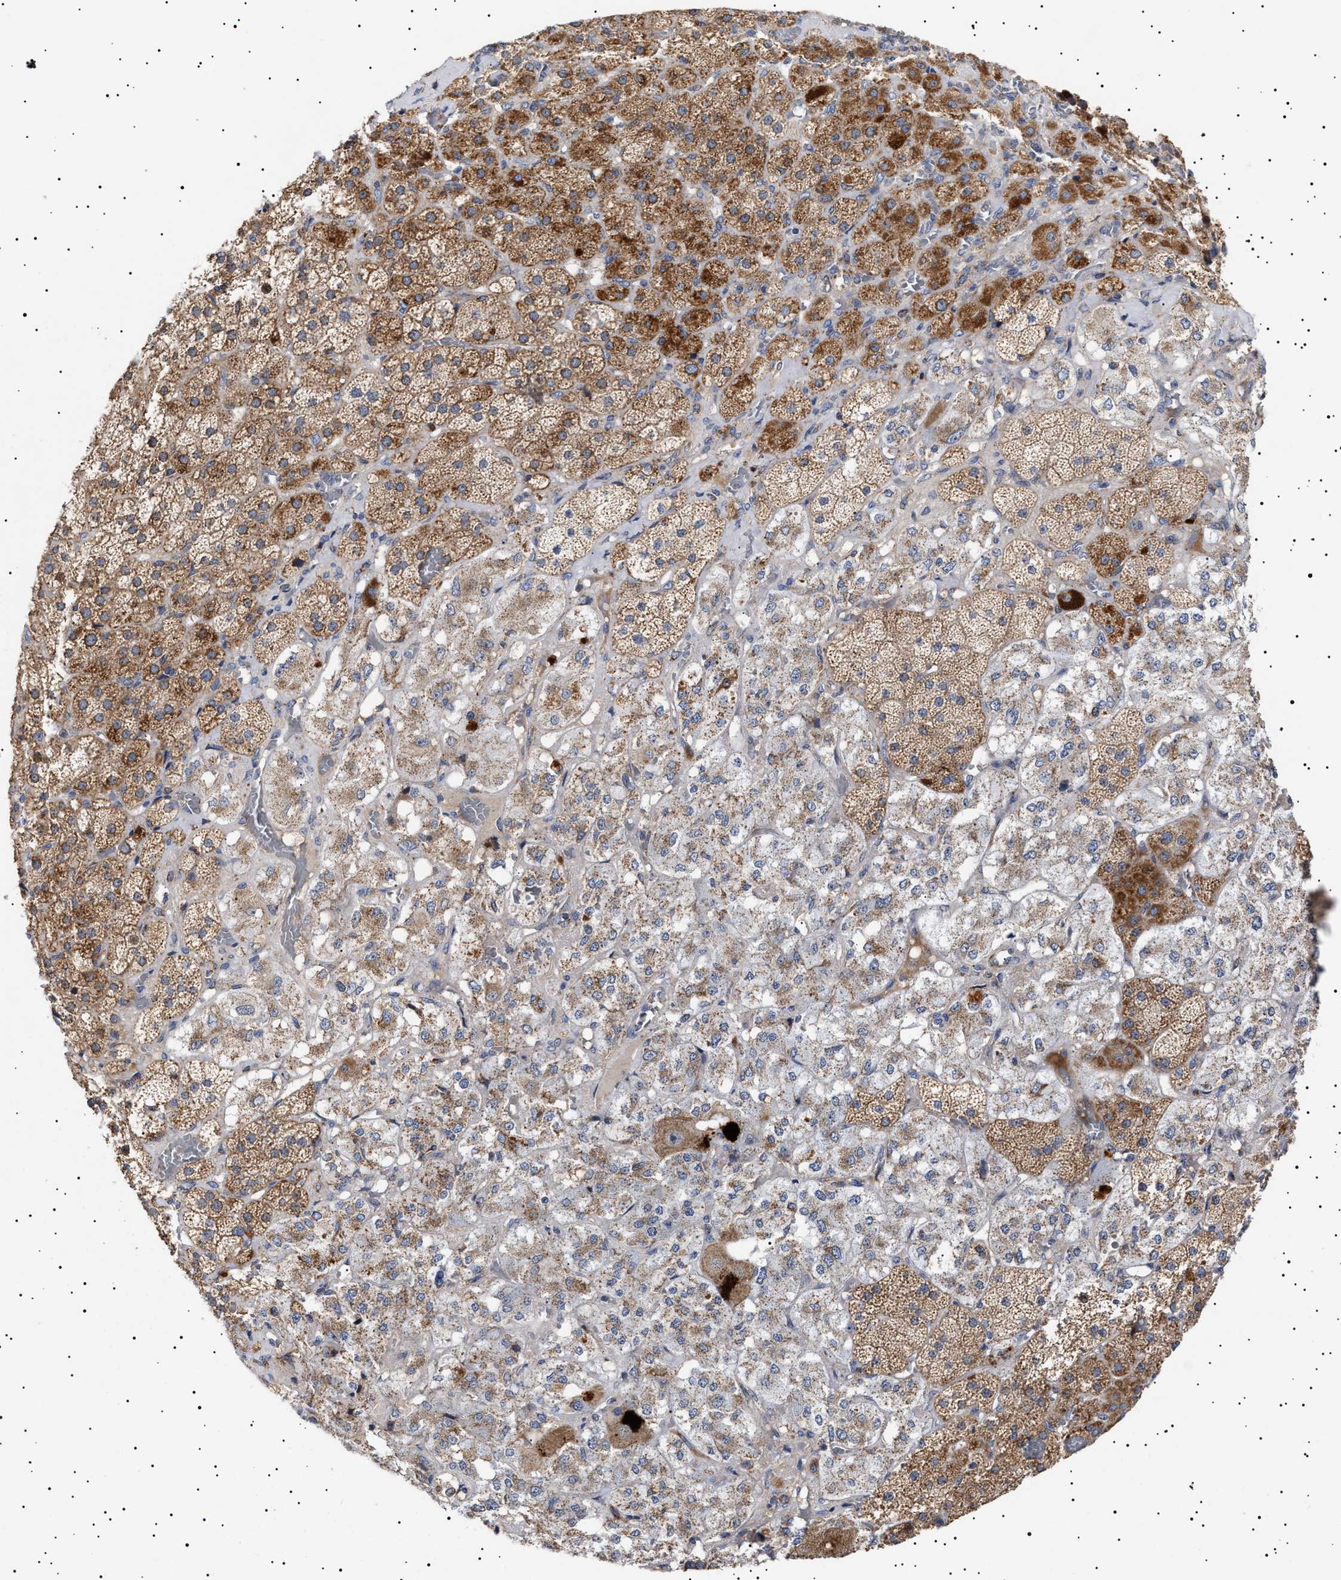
{"staining": {"intensity": "moderate", "quantity": ">75%", "location": "cytoplasmic/membranous"}, "tissue": "adrenal gland", "cell_type": "Glandular cells", "image_type": "normal", "snomed": [{"axis": "morphology", "description": "Normal tissue, NOS"}, {"axis": "topography", "description": "Adrenal gland"}], "caption": "A medium amount of moderate cytoplasmic/membranous positivity is seen in about >75% of glandular cells in normal adrenal gland.", "gene": "MRPL10", "patient": {"sex": "male", "age": 57}}